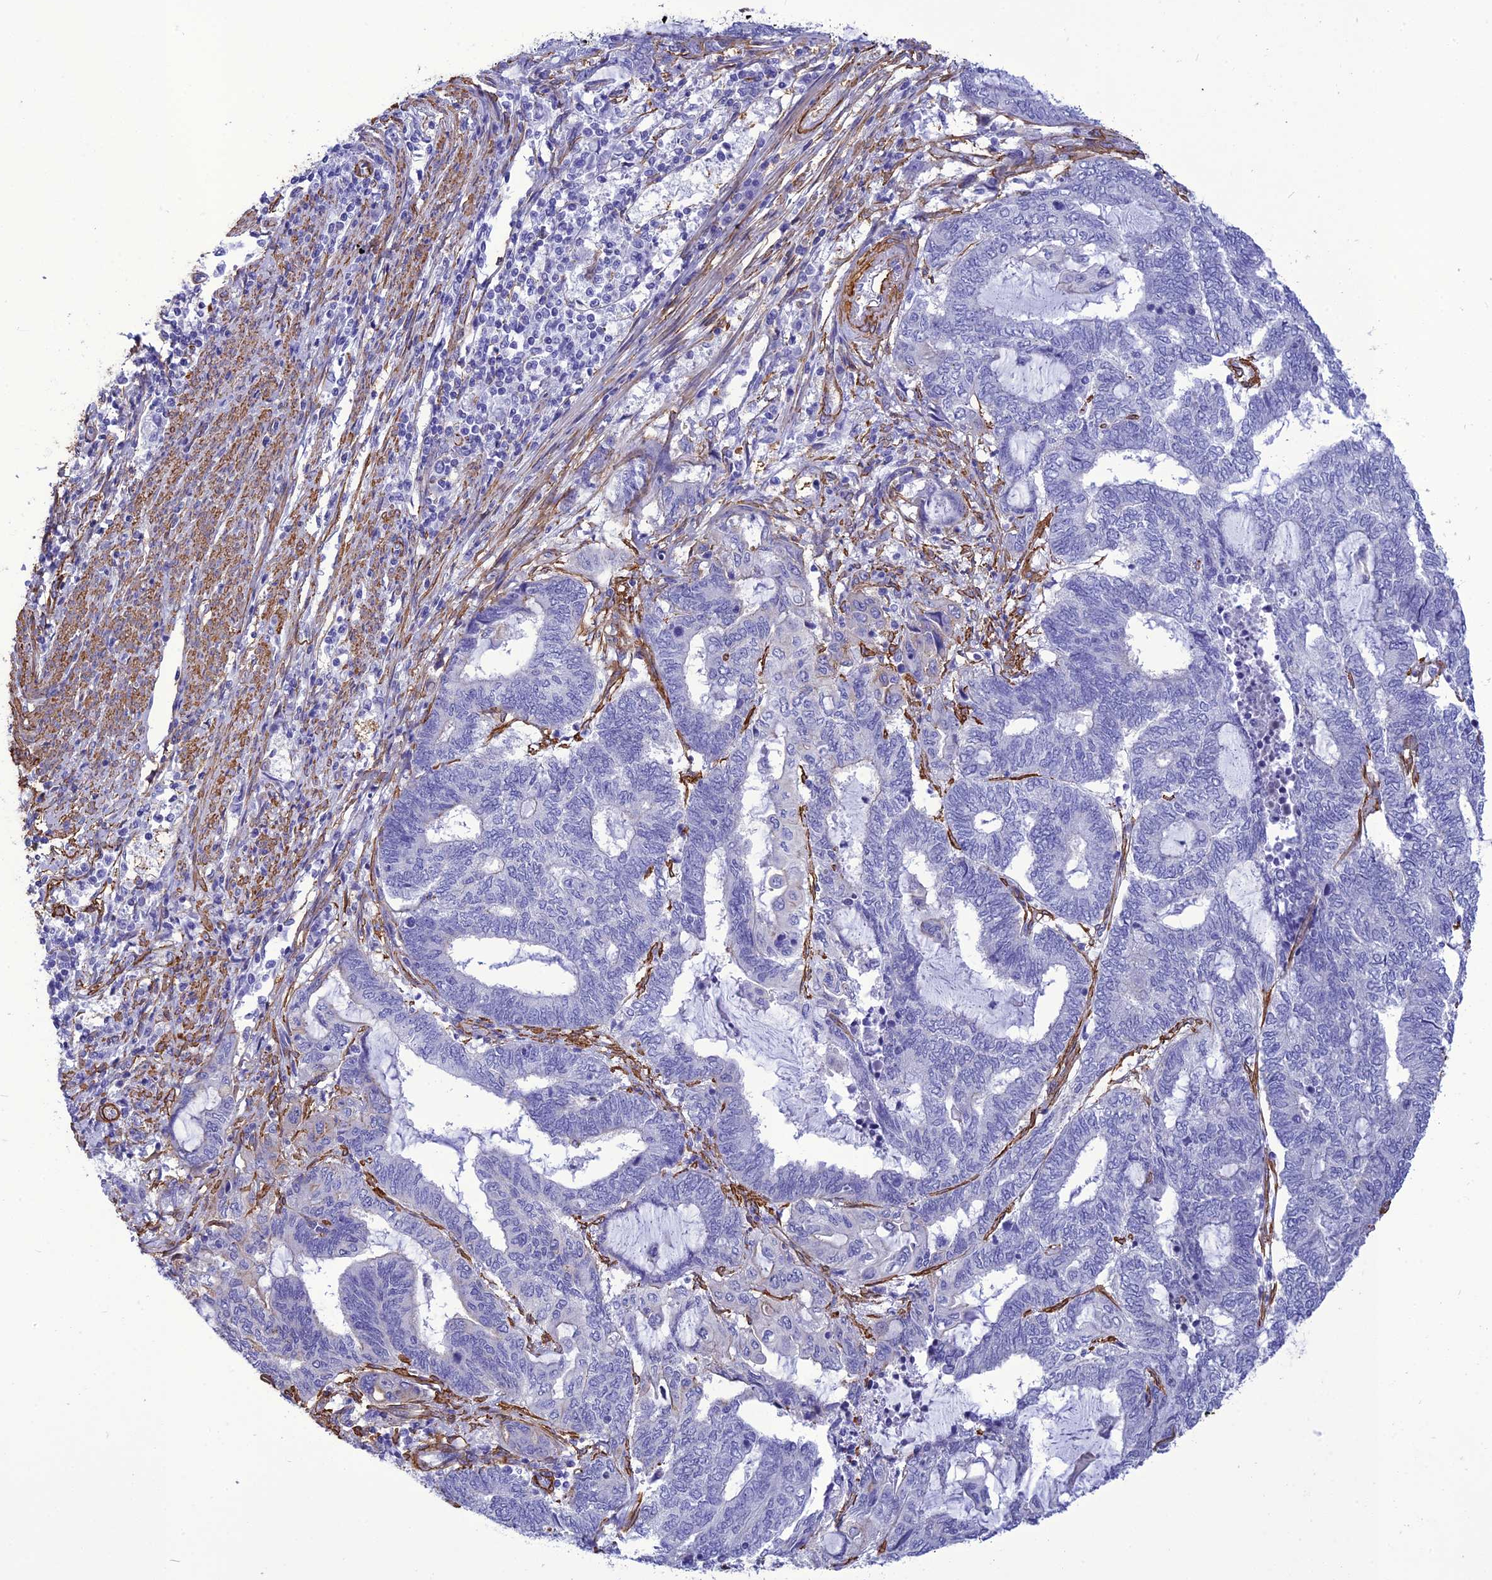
{"staining": {"intensity": "negative", "quantity": "none", "location": "none"}, "tissue": "endometrial cancer", "cell_type": "Tumor cells", "image_type": "cancer", "snomed": [{"axis": "morphology", "description": "Adenocarcinoma, NOS"}, {"axis": "topography", "description": "Uterus"}, {"axis": "topography", "description": "Endometrium"}], "caption": "Immunohistochemistry of adenocarcinoma (endometrial) demonstrates no positivity in tumor cells.", "gene": "NKD1", "patient": {"sex": "female", "age": 70}}